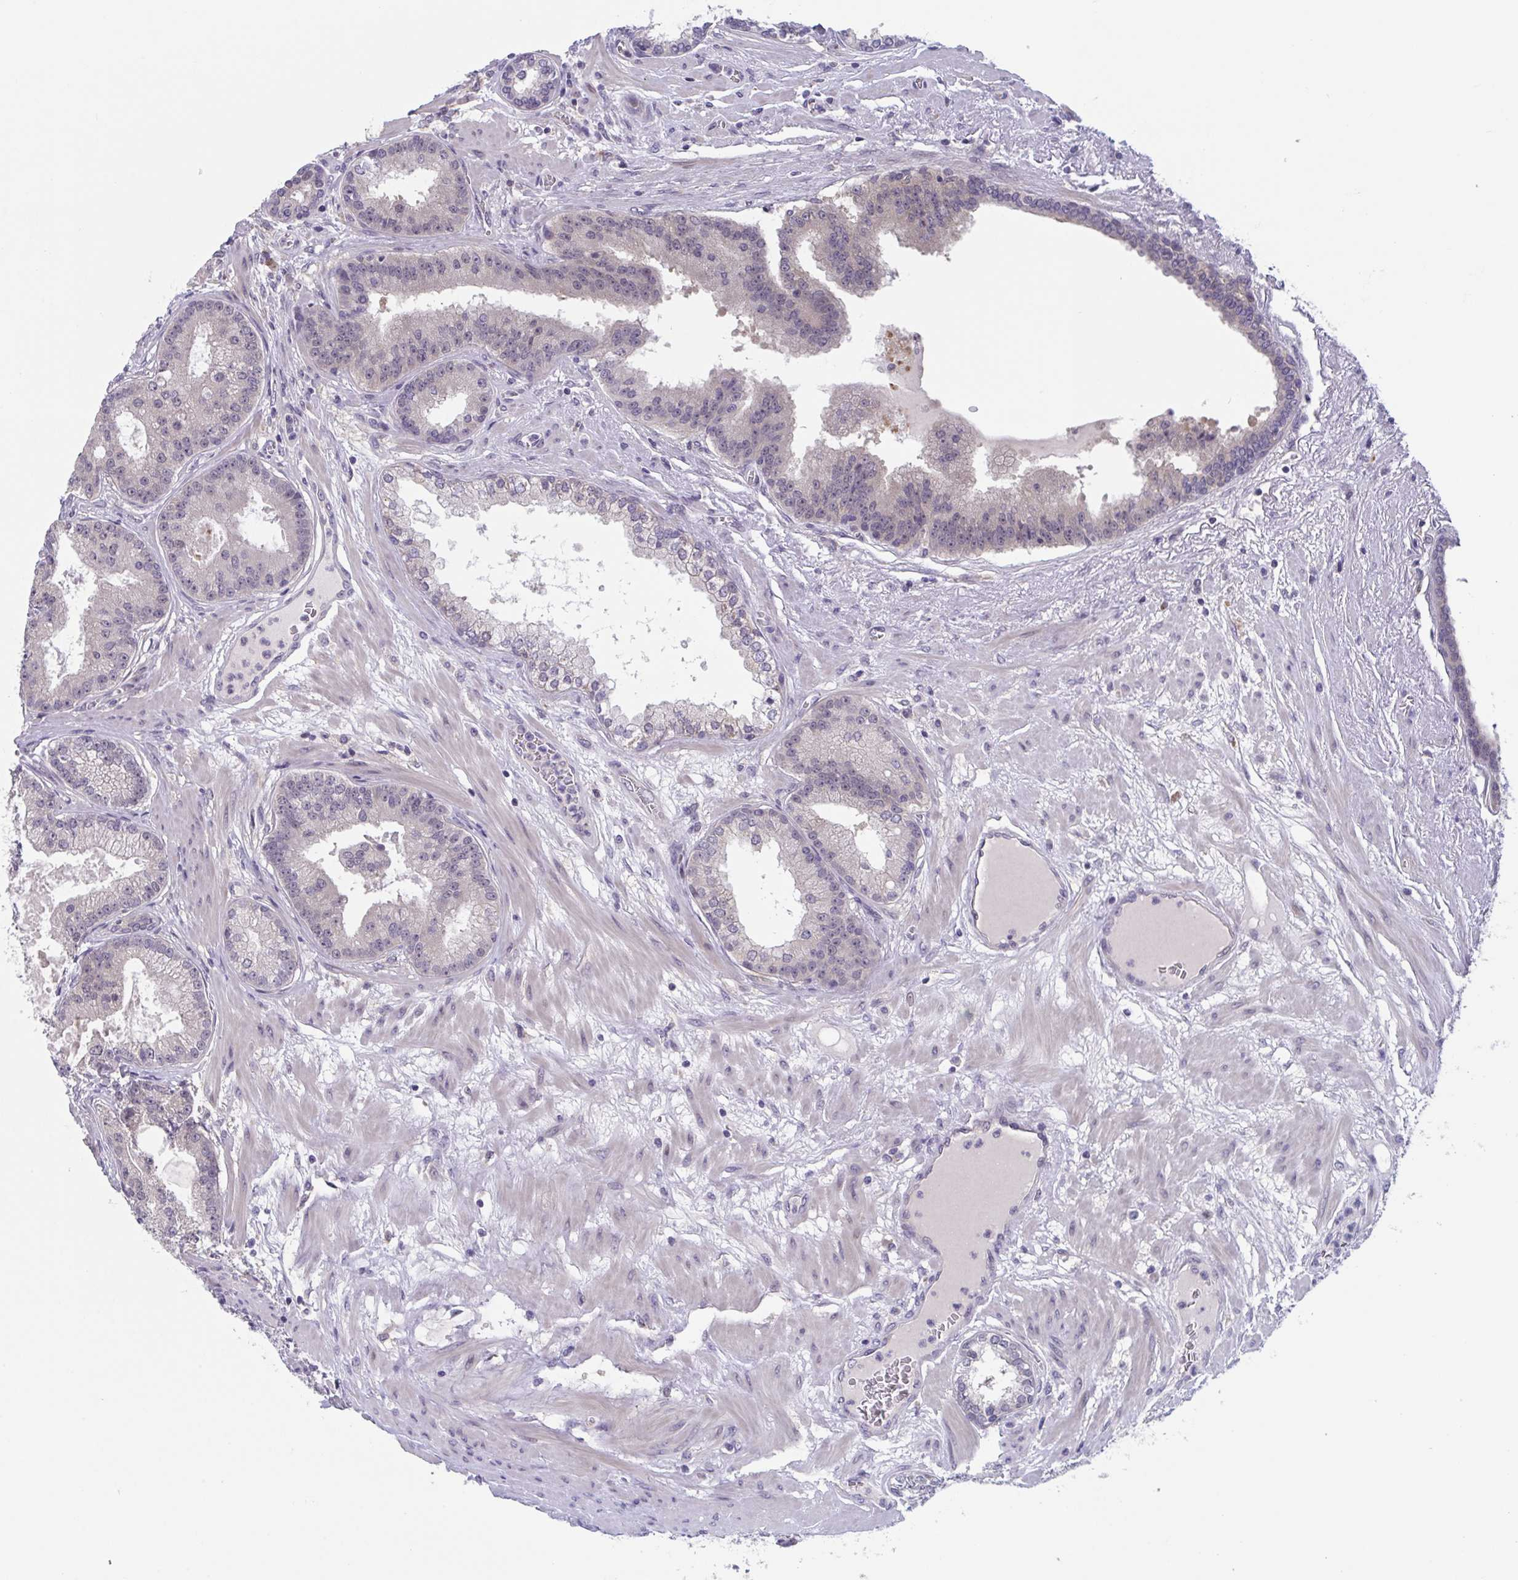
{"staining": {"intensity": "weak", "quantity": "<25%", "location": "nuclear"}, "tissue": "prostate cancer", "cell_type": "Tumor cells", "image_type": "cancer", "snomed": [{"axis": "morphology", "description": "Adenocarcinoma, High grade"}, {"axis": "topography", "description": "Prostate"}], "caption": "Human prostate high-grade adenocarcinoma stained for a protein using immunohistochemistry (IHC) shows no expression in tumor cells.", "gene": "RIOK1", "patient": {"sex": "male", "age": 65}}